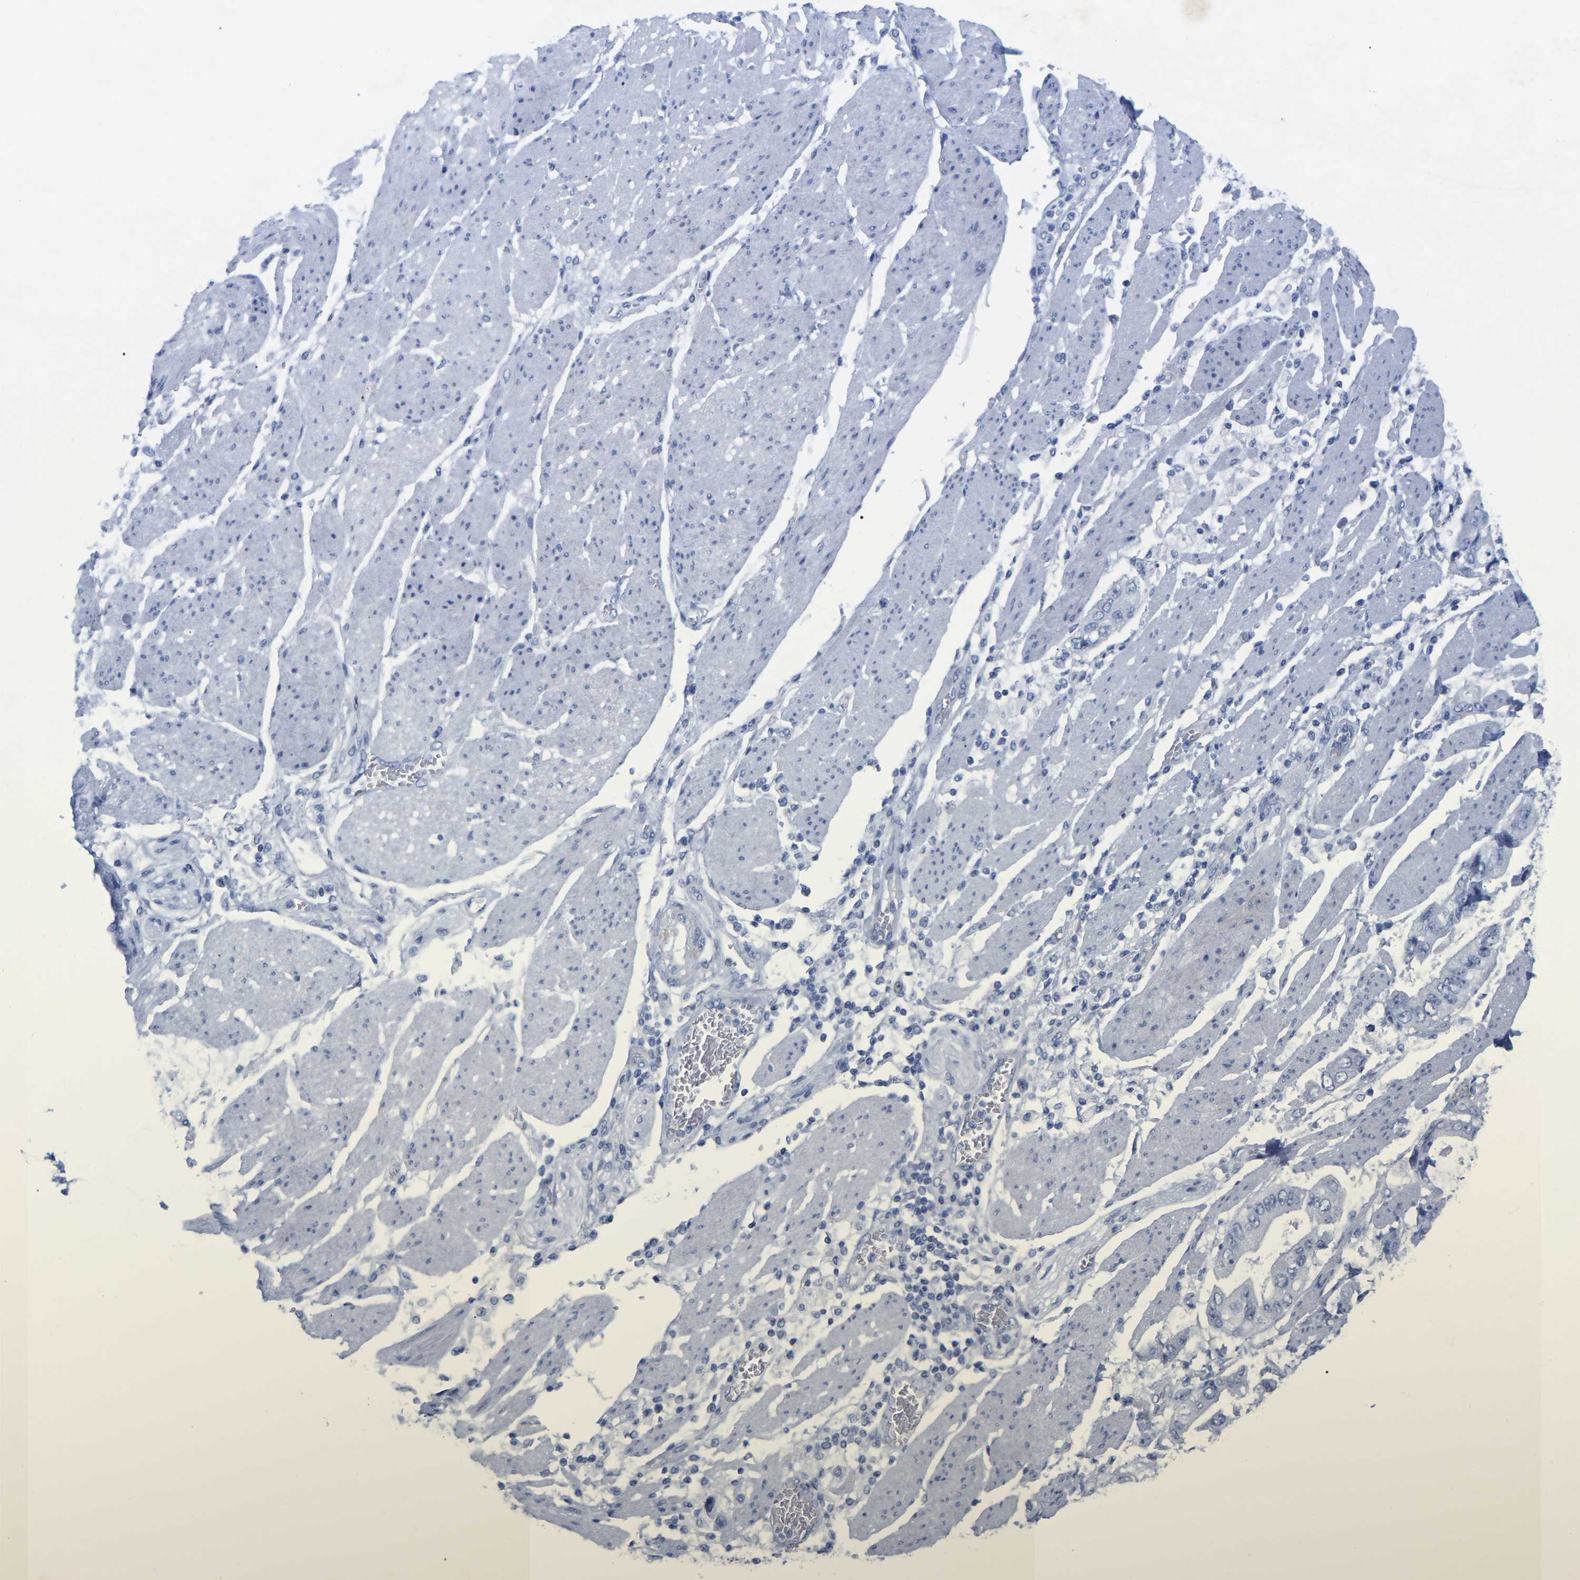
{"staining": {"intensity": "negative", "quantity": "none", "location": "none"}, "tissue": "stomach cancer", "cell_type": "Tumor cells", "image_type": "cancer", "snomed": [{"axis": "morphology", "description": "Normal tissue, NOS"}, {"axis": "morphology", "description": "Adenocarcinoma, NOS"}, {"axis": "topography", "description": "Stomach"}], "caption": "A histopathology image of human stomach cancer (adenocarcinoma) is negative for staining in tumor cells.", "gene": "HAPLN1", "patient": {"sex": "male", "age": 62}}